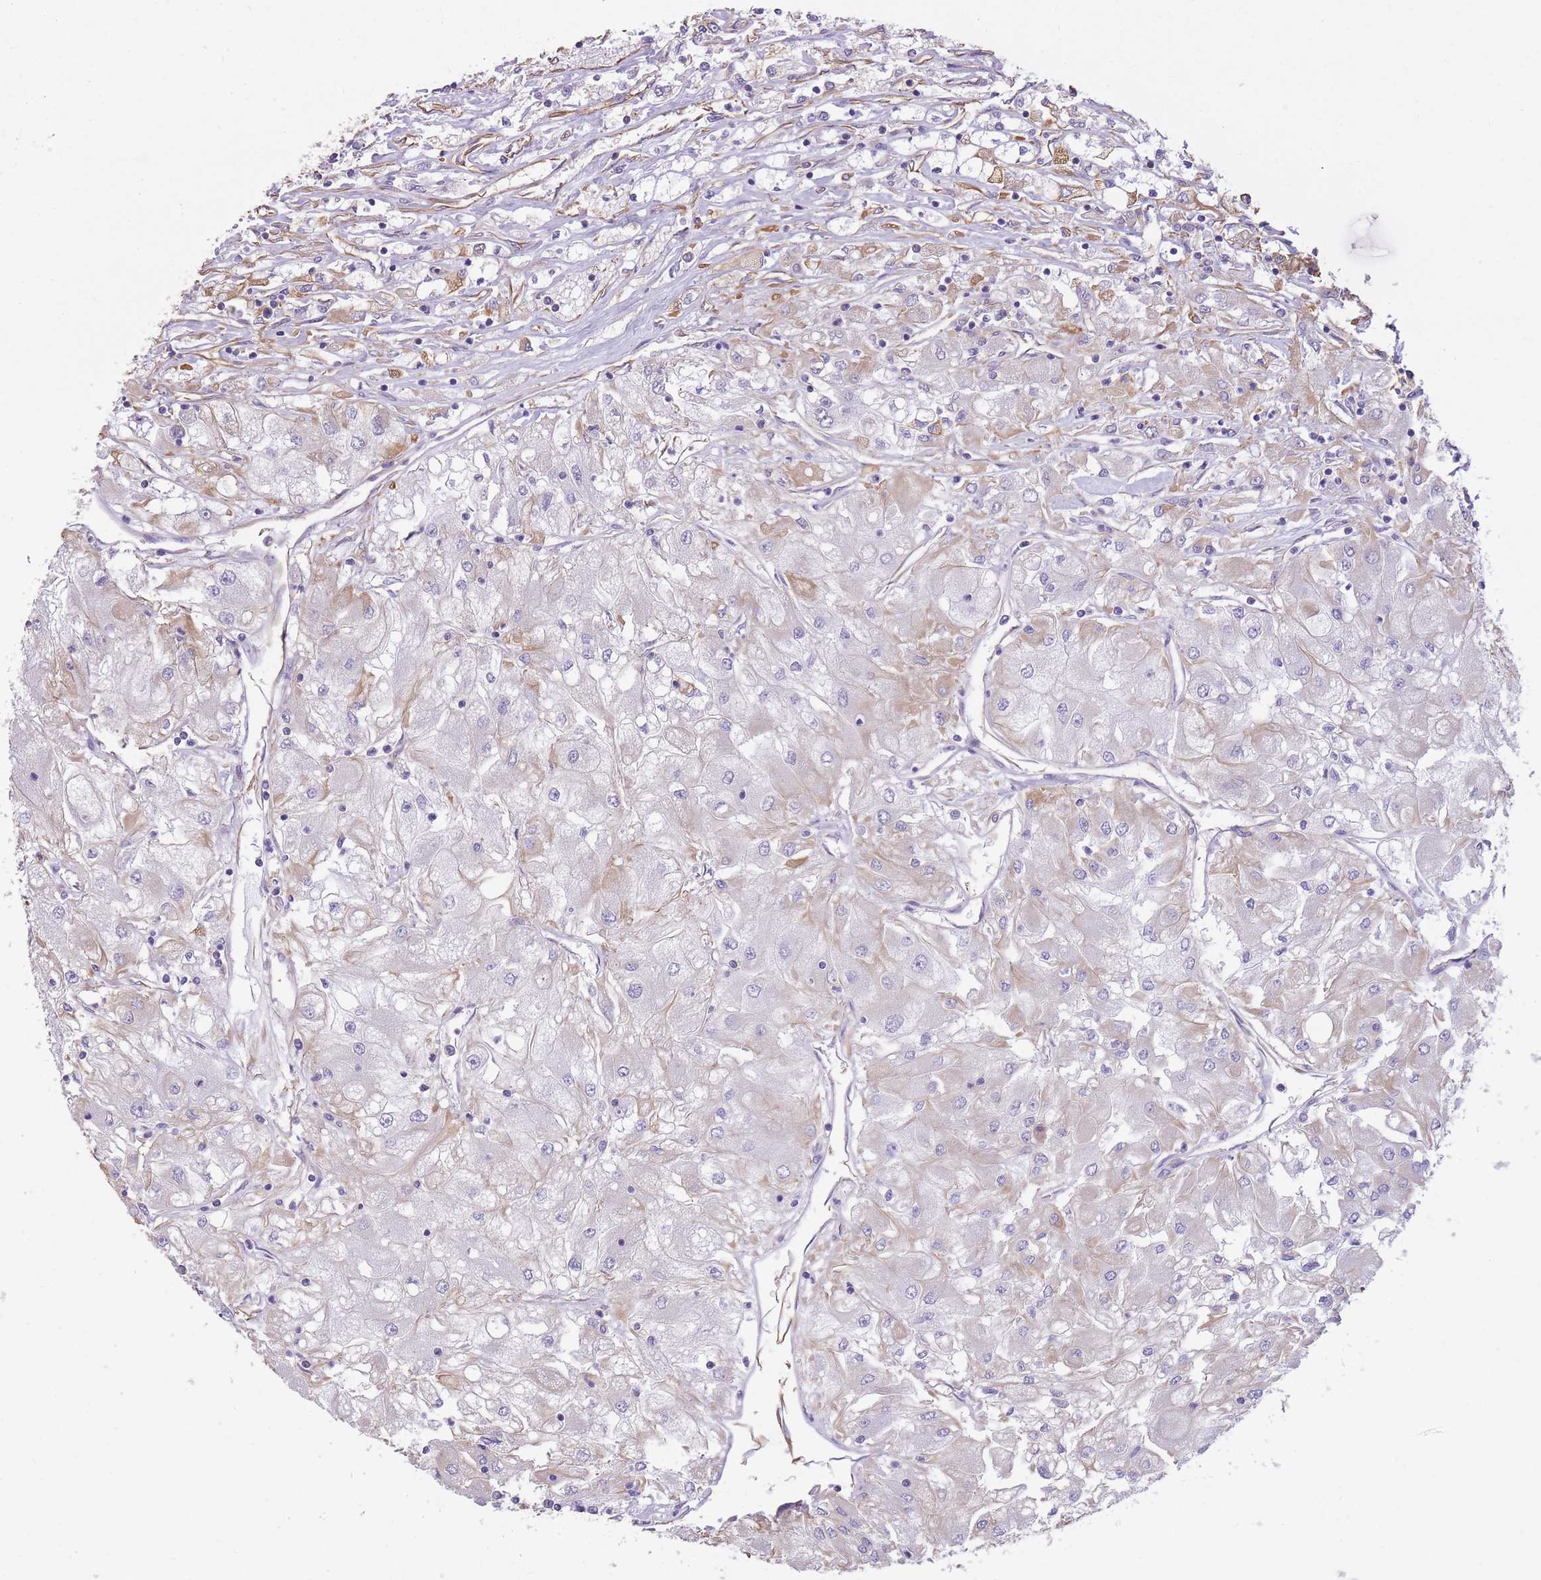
{"staining": {"intensity": "weak", "quantity": "<25%", "location": "cytoplasmic/membranous"}, "tissue": "renal cancer", "cell_type": "Tumor cells", "image_type": "cancer", "snomed": [{"axis": "morphology", "description": "Adenocarcinoma, NOS"}, {"axis": "topography", "description": "Kidney"}], "caption": "IHC photomicrograph of human renal cancer stained for a protein (brown), which displays no positivity in tumor cells.", "gene": "ADD1", "patient": {"sex": "male", "age": 80}}